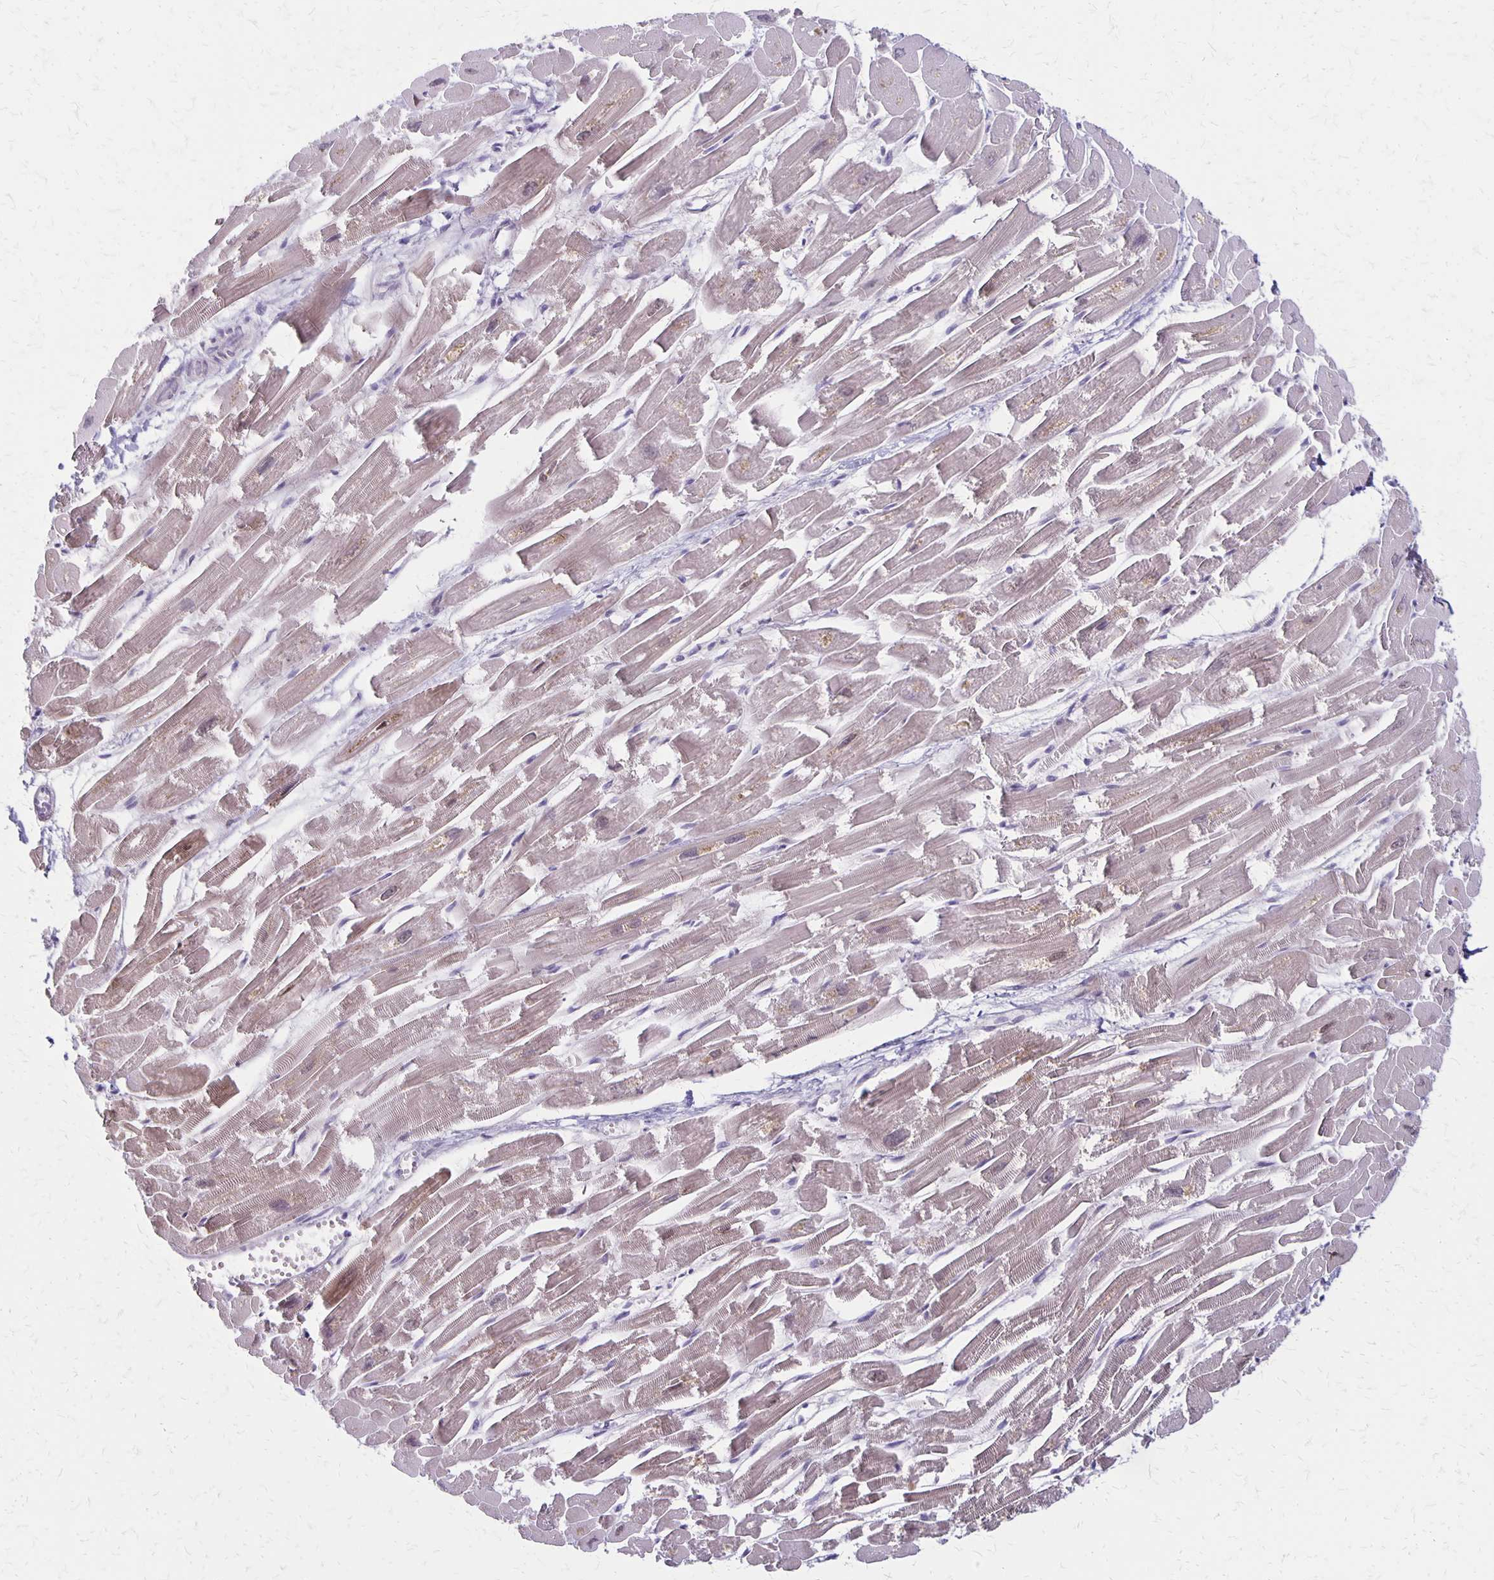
{"staining": {"intensity": "moderate", "quantity": "25%-75%", "location": "cytoplasmic/membranous"}, "tissue": "heart muscle", "cell_type": "Cardiomyocytes", "image_type": "normal", "snomed": [{"axis": "morphology", "description": "Normal tissue, NOS"}, {"axis": "topography", "description": "Heart"}], "caption": "Heart muscle stained with a brown dye shows moderate cytoplasmic/membranous positive expression in approximately 25%-75% of cardiomyocytes.", "gene": "HOMER1", "patient": {"sex": "male", "age": 54}}